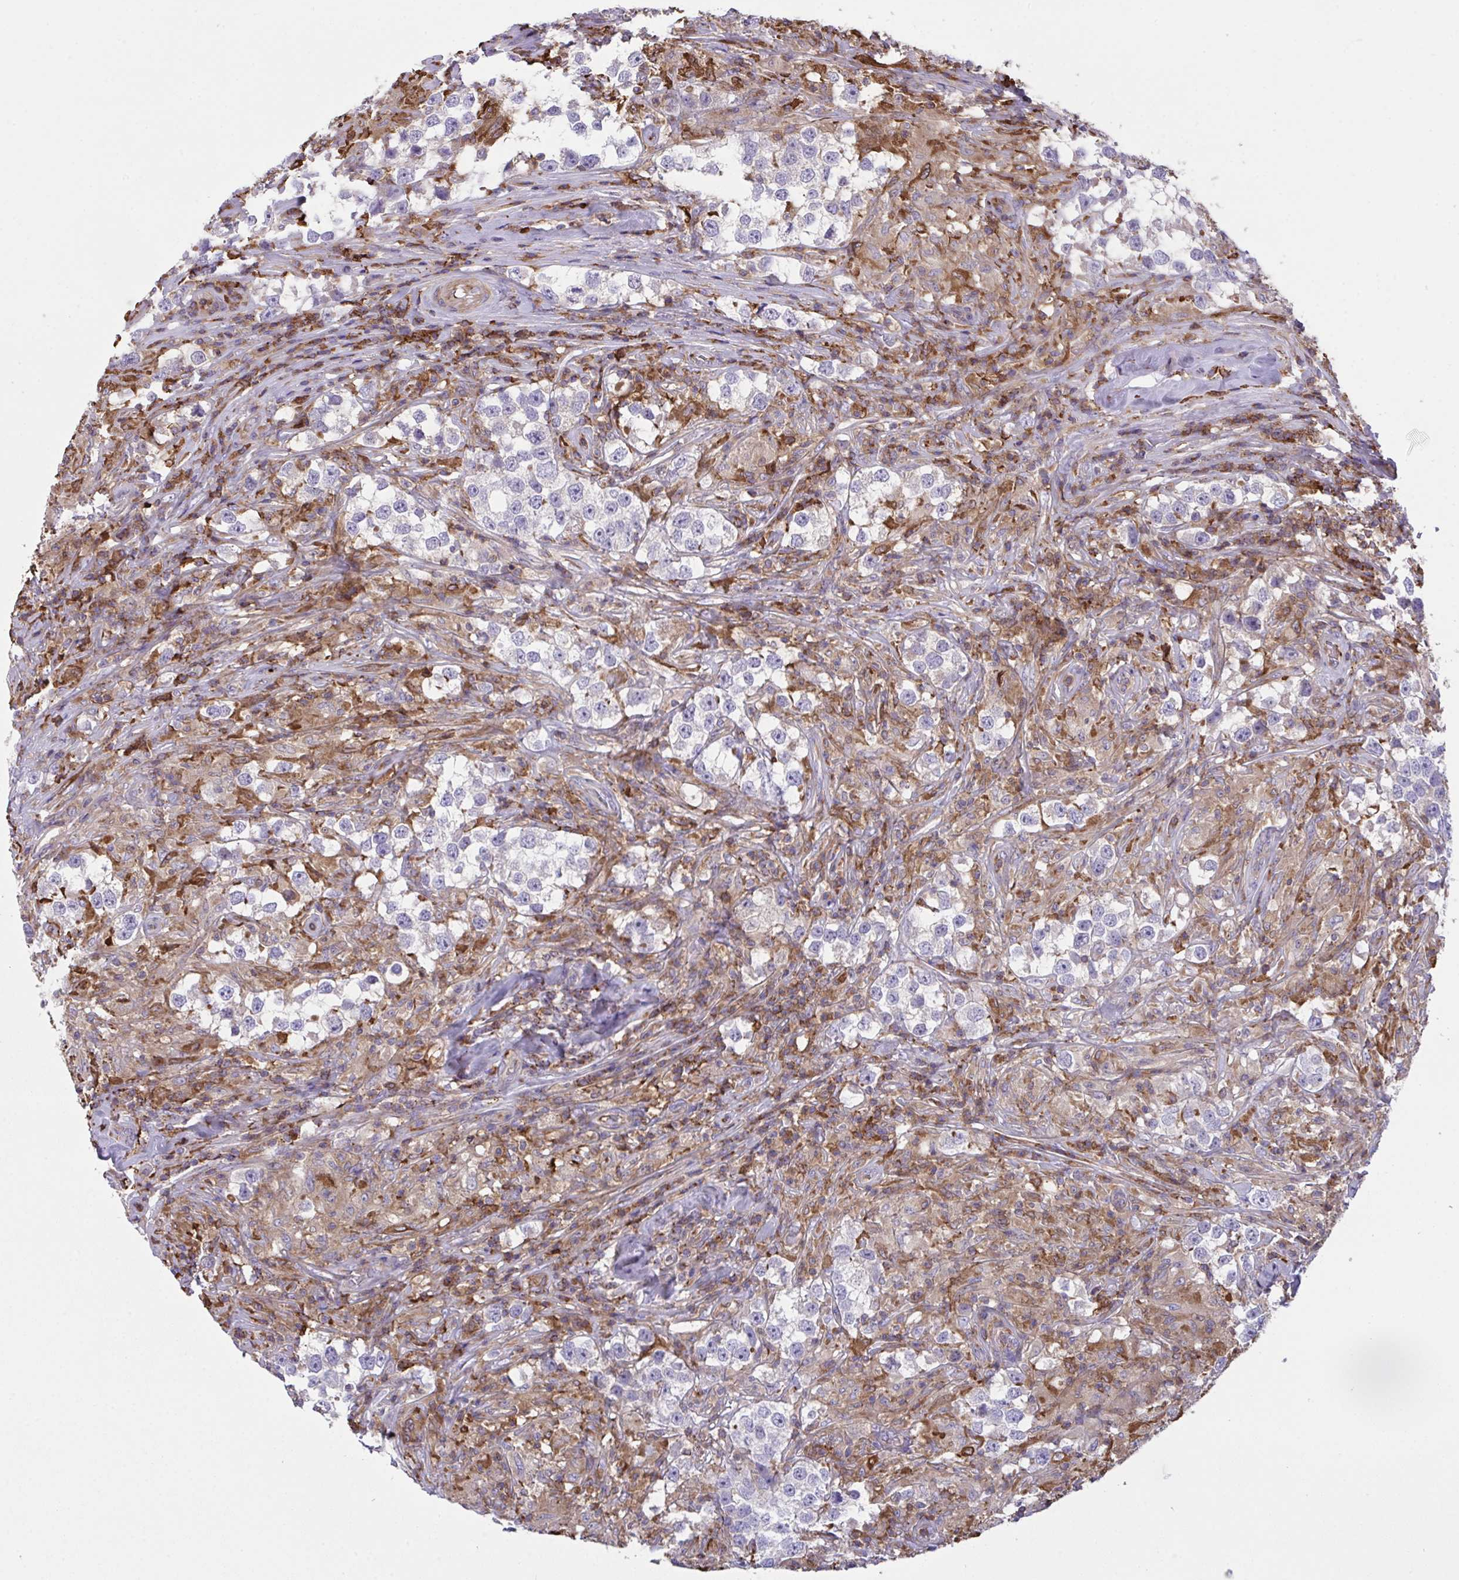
{"staining": {"intensity": "negative", "quantity": "none", "location": "none"}, "tissue": "testis cancer", "cell_type": "Tumor cells", "image_type": "cancer", "snomed": [{"axis": "morphology", "description": "Seminoma, NOS"}, {"axis": "topography", "description": "Testis"}], "caption": "The histopathology image displays no staining of tumor cells in seminoma (testis). (Immunohistochemistry (ihc), brightfield microscopy, high magnification).", "gene": "PPIH", "patient": {"sex": "male", "age": 46}}